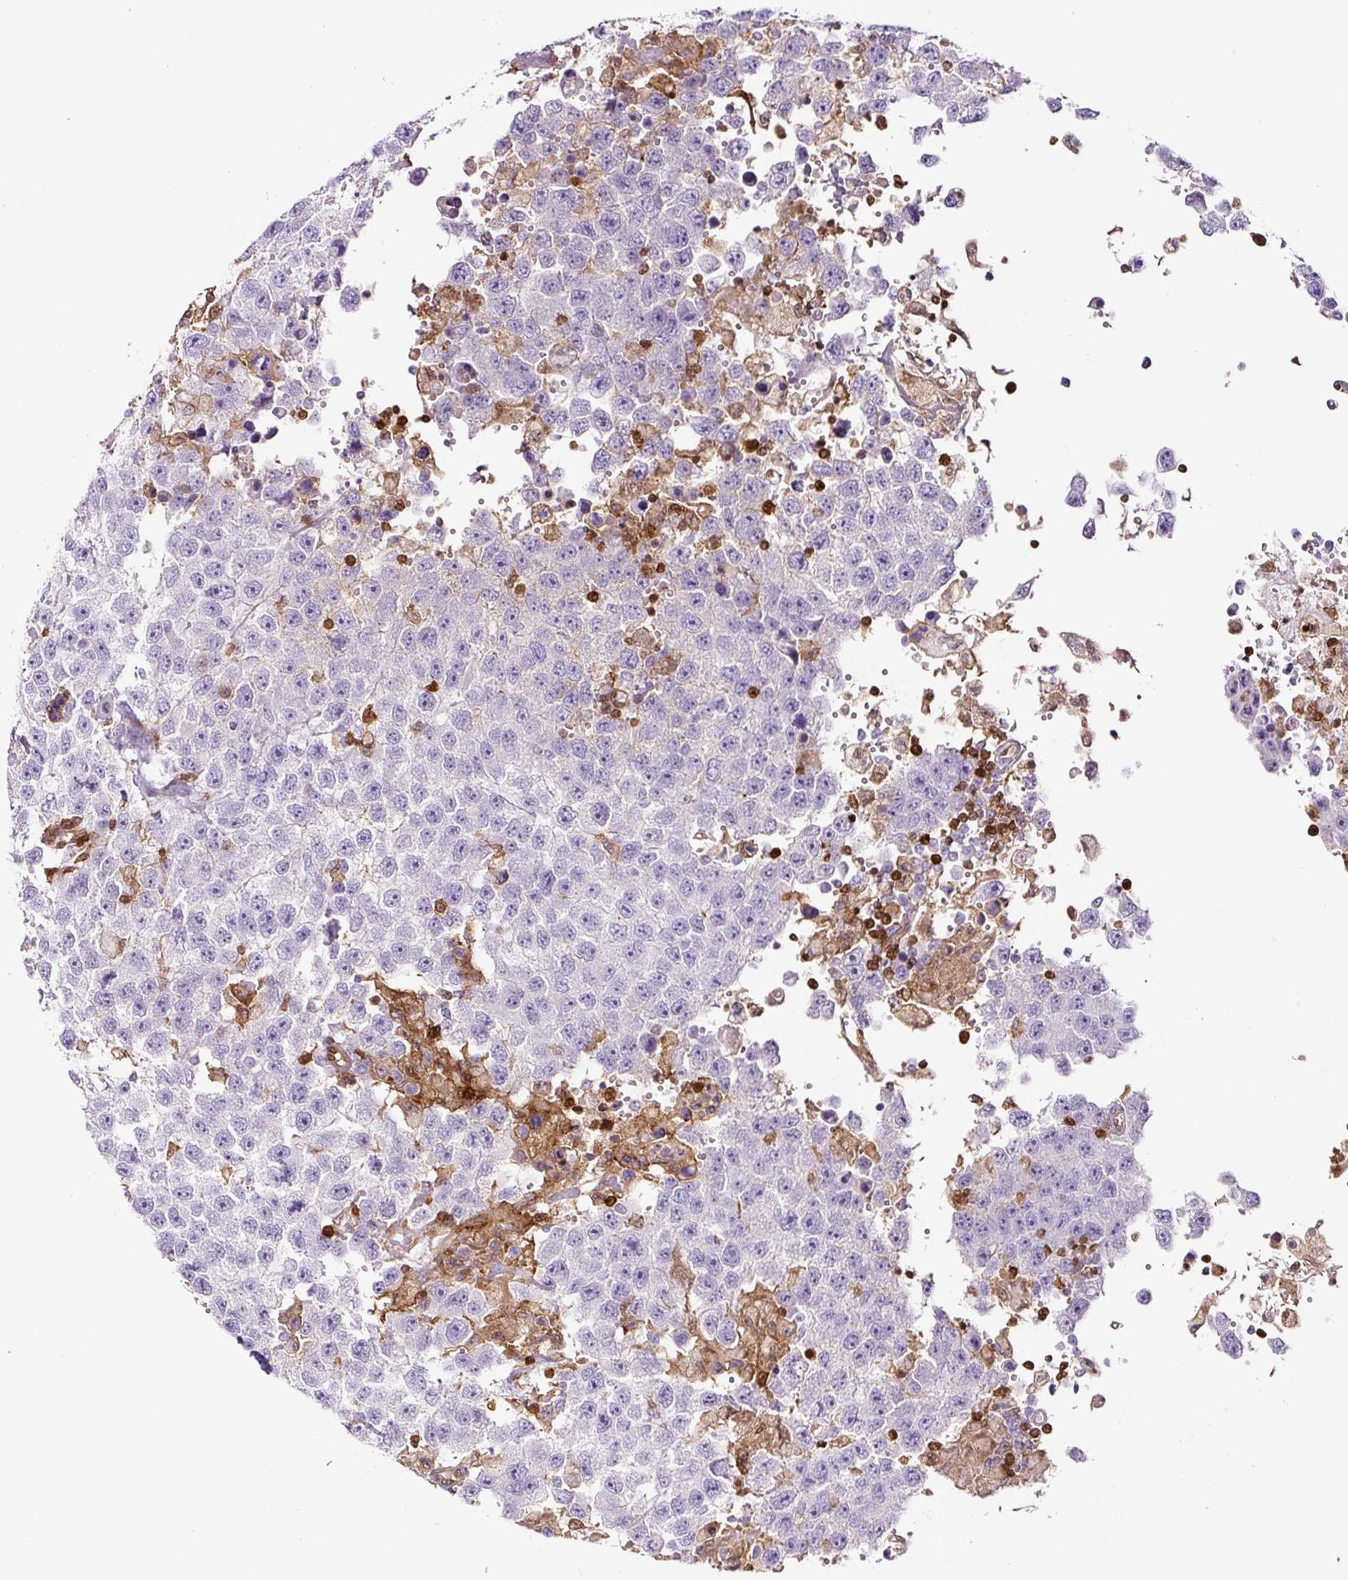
{"staining": {"intensity": "negative", "quantity": "none", "location": "none"}, "tissue": "testis cancer", "cell_type": "Tumor cells", "image_type": "cancer", "snomed": [{"axis": "morphology", "description": "Carcinoma, Embryonal, NOS"}, {"axis": "topography", "description": "Testis"}], "caption": "DAB immunohistochemical staining of human embryonal carcinoma (testis) shows no significant positivity in tumor cells.", "gene": "ANXA1", "patient": {"sex": "male", "age": 83}}